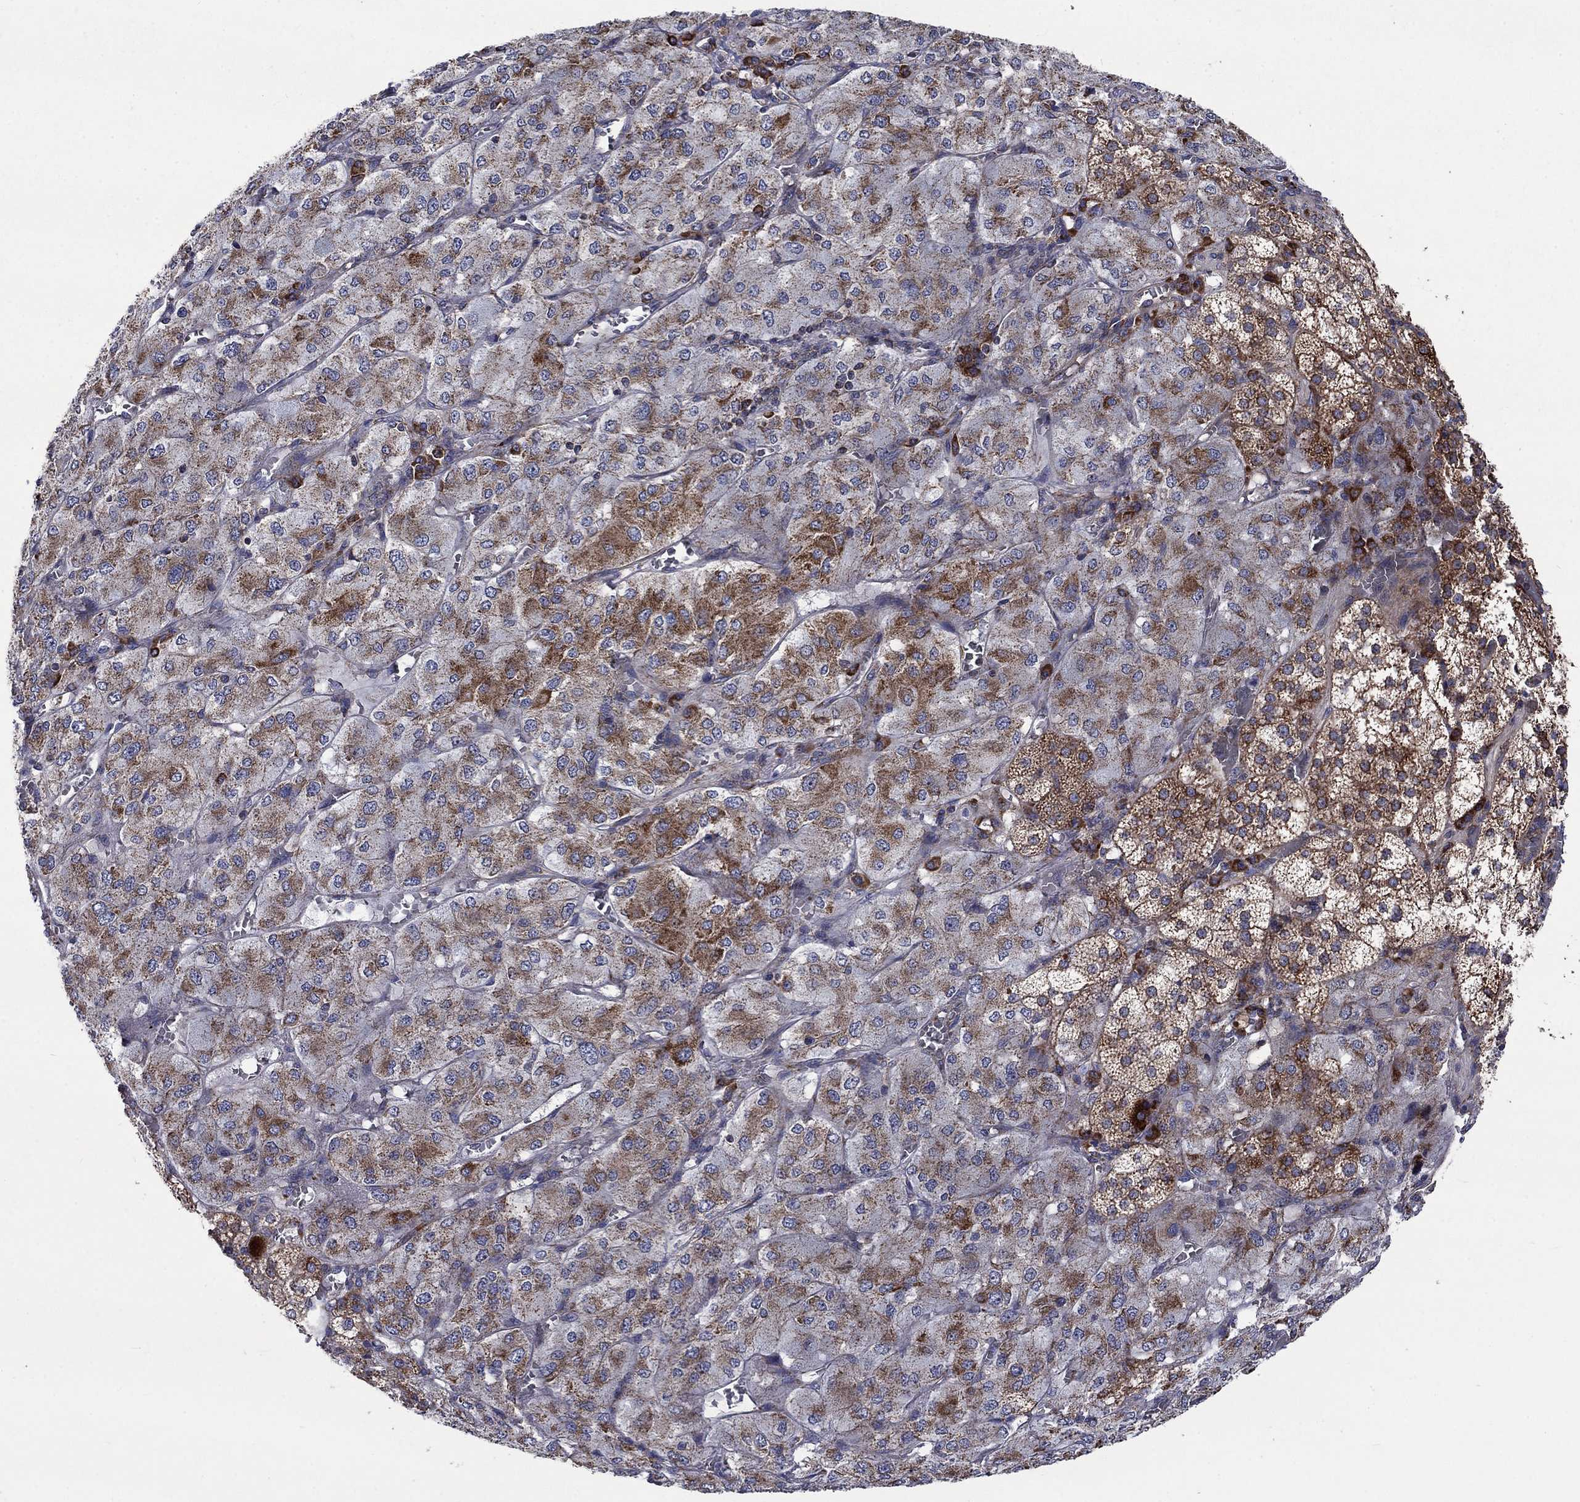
{"staining": {"intensity": "strong", "quantity": "25%-75%", "location": "cytoplasmic/membranous"}, "tissue": "adrenal gland", "cell_type": "Glandular cells", "image_type": "normal", "snomed": [{"axis": "morphology", "description": "Normal tissue, NOS"}, {"axis": "topography", "description": "Adrenal gland"}], "caption": "DAB immunohistochemical staining of normal adrenal gland exhibits strong cytoplasmic/membranous protein staining in about 25%-75% of glandular cells. Immunohistochemistry stains the protein of interest in brown and the nuclei are stained blue.", "gene": "RPLP0", "patient": {"sex": "female", "age": 60}}